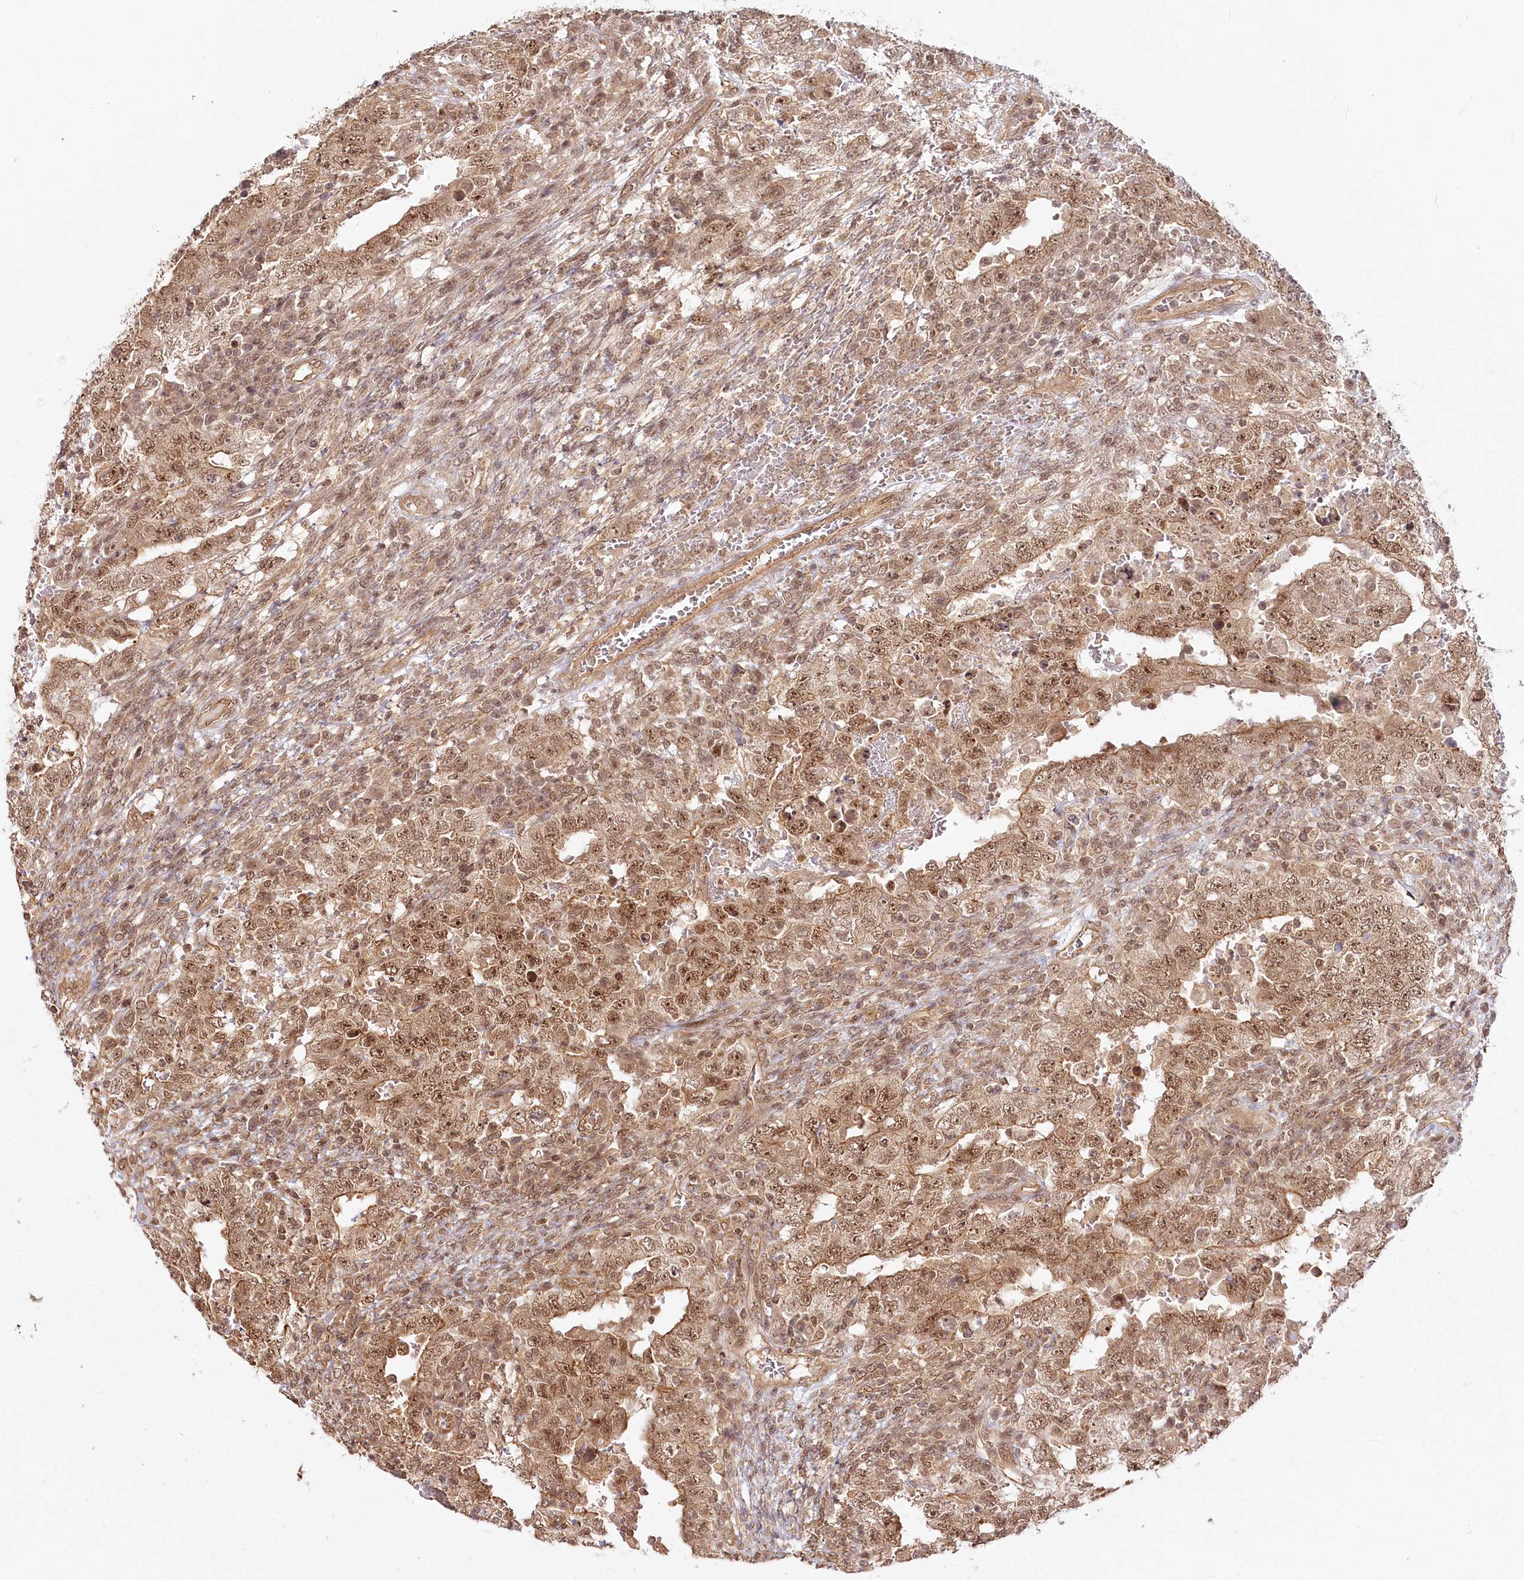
{"staining": {"intensity": "moderate", "quantity": ">75%", "location": "cytoplasmic/membranous,nuclear"}, "tissue": "testis cancer", "cell_type": "Tumor cells", "image_type": "cancer", "snomed": [{"axis": "morphology", "description": "Carcinoma, Embryonal, NOS"}, {"axis": "topography", "description": "Testis"}], "caption": "This histopathology image displays embryonal carcinoma (testis) stained with IHC to label a protein in brown. The cytoplasmic/membranous and nuclear of tumor cells show moderate positivity for the protein. Nuclei are counter-stained blue.", "gene": "R3HDM2", "patient": {"sex": "male", "age": 26}}